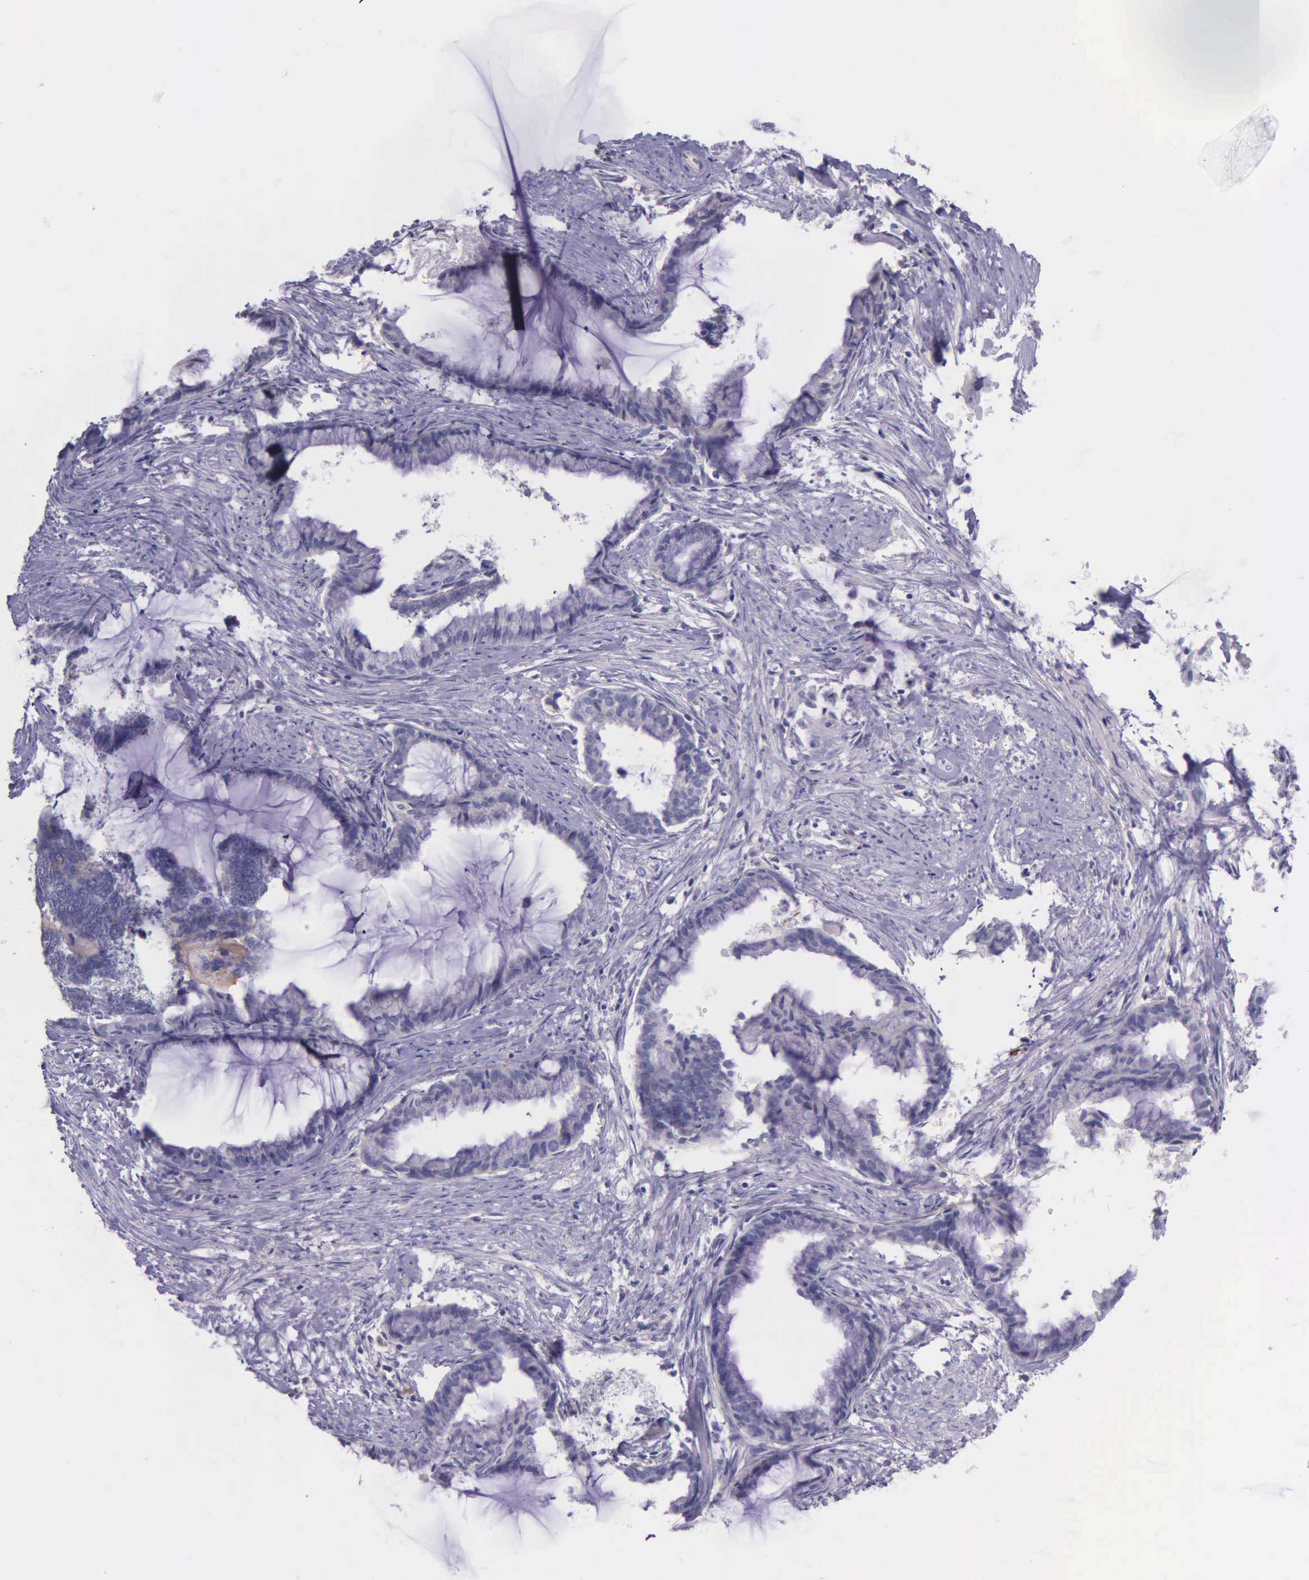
{"staining": {"intensity": "negative", "quantity": "none", "location": "none"}, "tissue": "endometrial cancer", "cell_type": "Tumor cells", "image_type": "cancer", "snomed": [{"axis": "morphology", "description": "Adenocarcinoma, NOS"}, {"axis": "topography", "description": "Endometrium"}], "caption": "An immunohistochemistry (IHC) micrograph of adenocarcinoma (endometrial) is shown. There is no staining in tumor cells of adenocarcinoma (endometrial).", "gene": "THSD7A", "patient": {"sex": "female", "age": 86}}